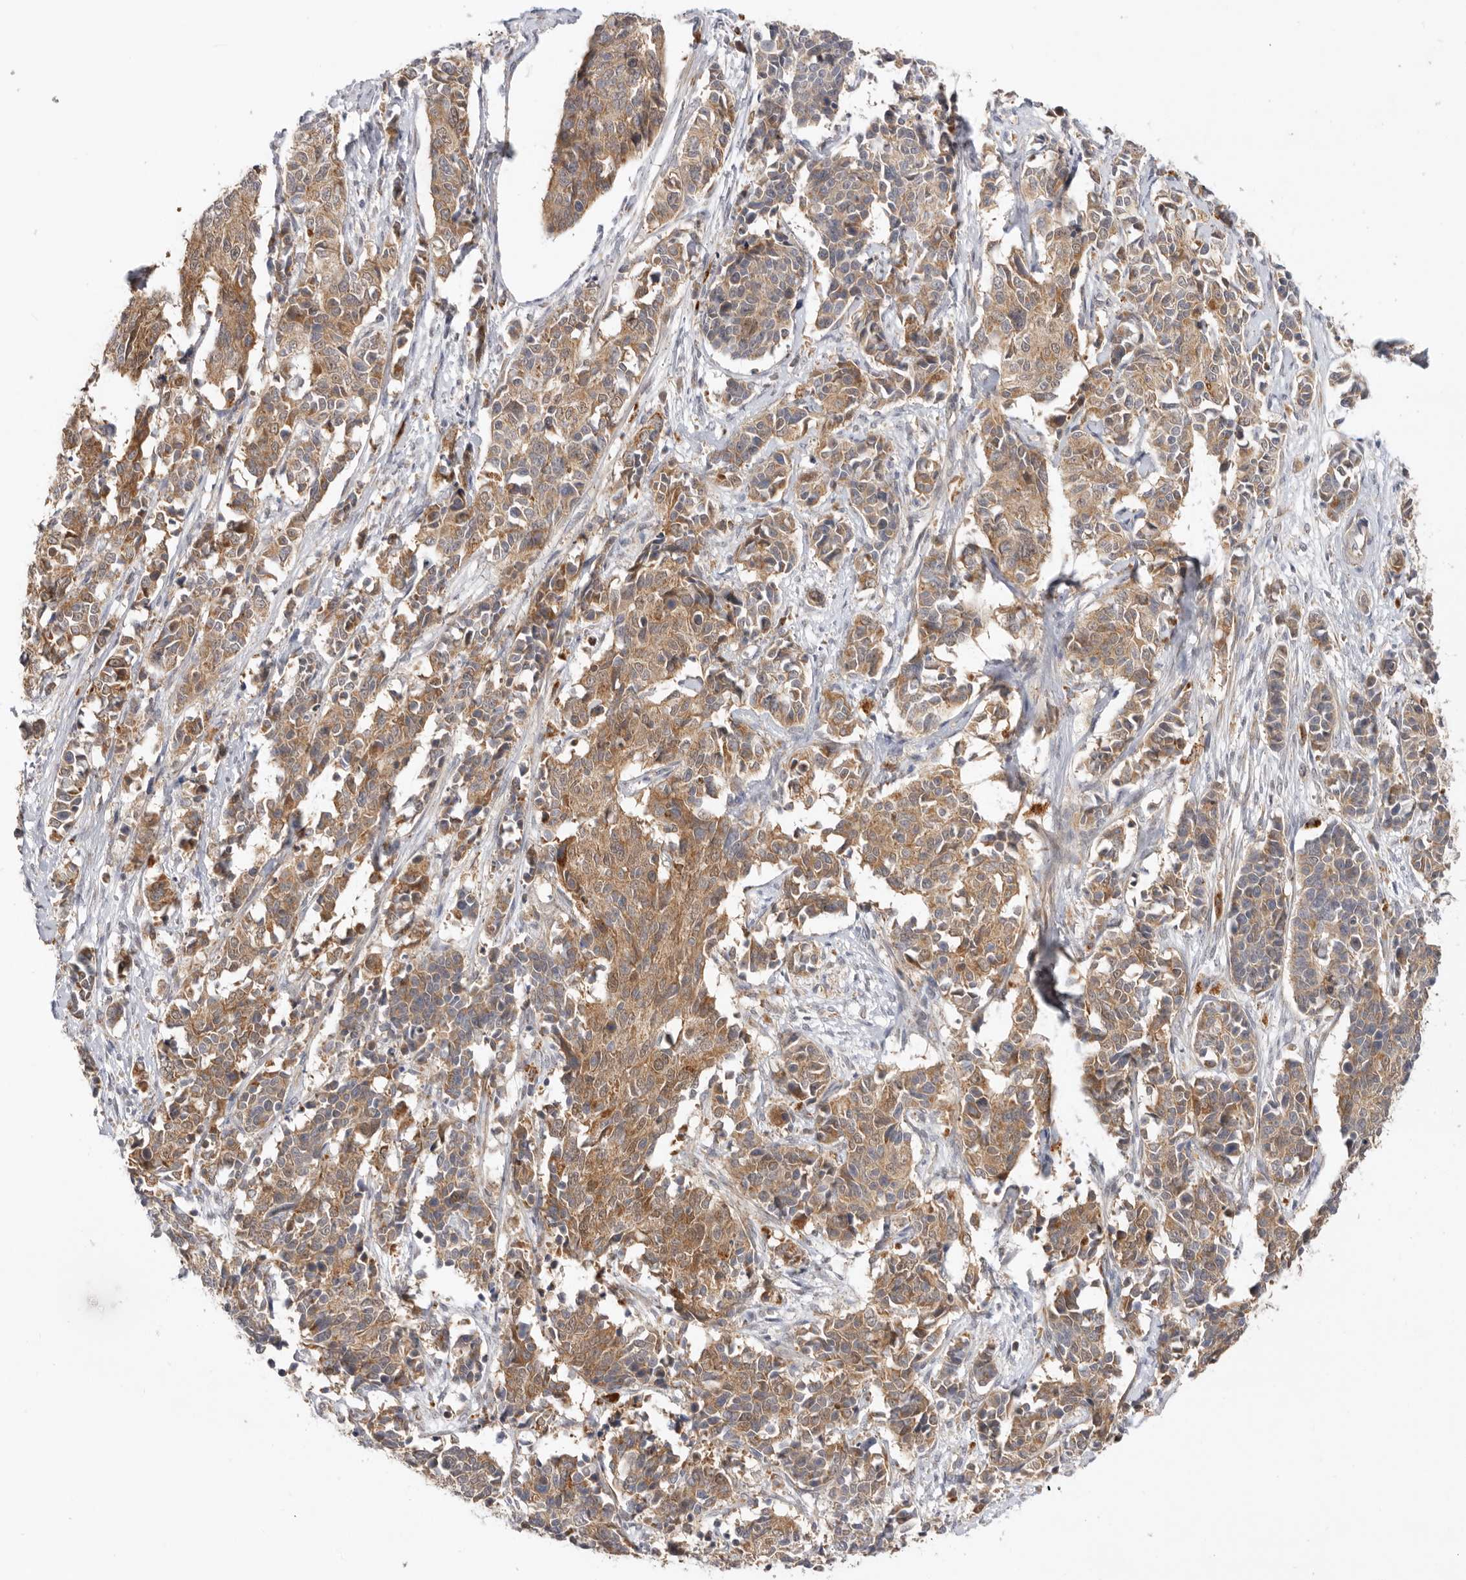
{"staining": {"intensity": "moderate", "quantity": ">75%", "location": "cytoplasmic/membranous"}, "tissue": "cervical cancer", "cell_type": "Tumor cells", "image_type": "cancer", "snomed": [{"axis": "morphology", "description": "Normal tissue, NOS"}, {"axis": "morphology", "description": "Squamous cell carcinoma, NOS"}, {"axis": "topography", "description": "Cervix"}], "caption": "Human cervical squamous cell carcinoma stained with a protein marker demonstrates moderate staining in tumor cells.", "gene": "GNE", "patient": {"sex": "female", "age": 35}}